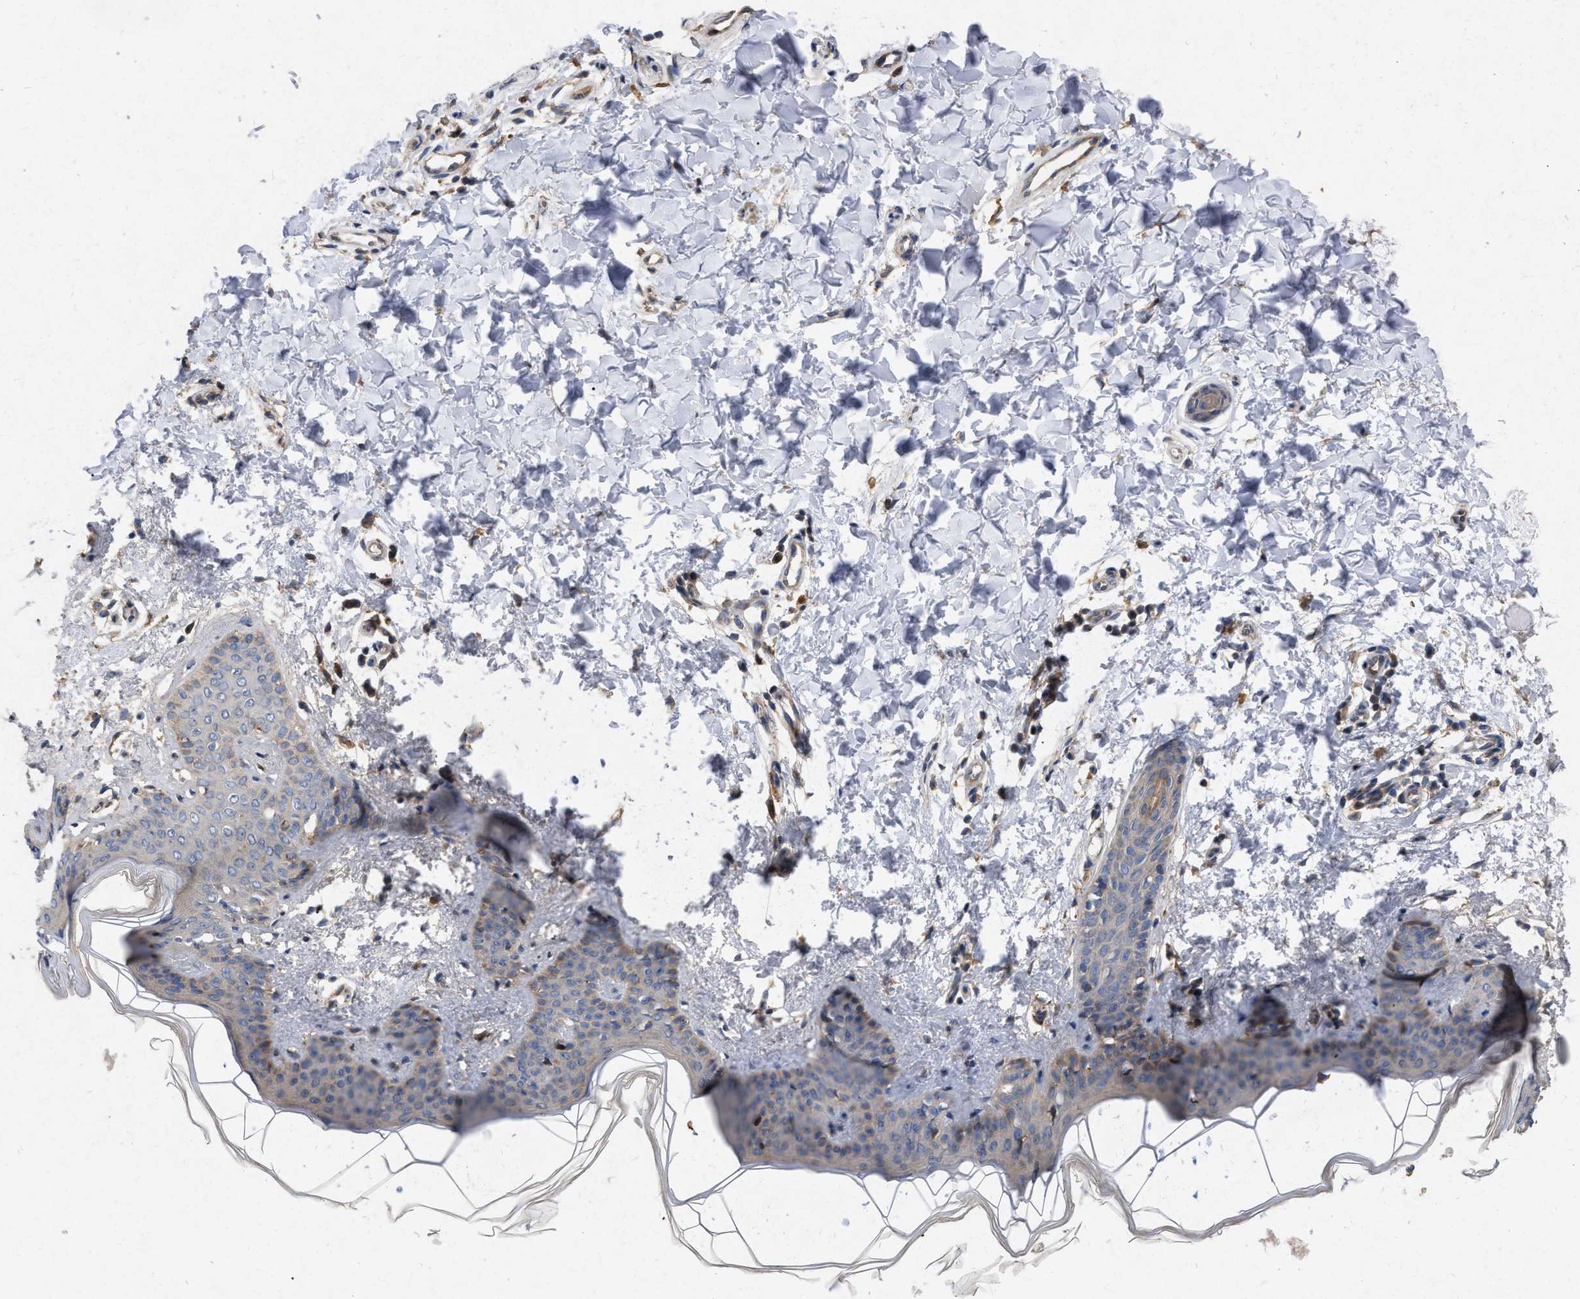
{"staining": {"intensity": "moderate", "quantity": "<25%", "location": "cytoplasmic/membranous"}, "tissue": "skin", "cell_type": "Fibroblasts", "image_type": "normal", "snomed": [{"axis": "morphology", "description": "Normal tissue, NOS"}, {"axis": "topography", "description": "Skin"}], "caption": "A brown stain highlights moderate cytoplasmic/membranous staining of a protein in fibroblasts of unremarkable human skin.", "gene": "CDKN2C", "patient": {"sex": "female", "age": 17}}